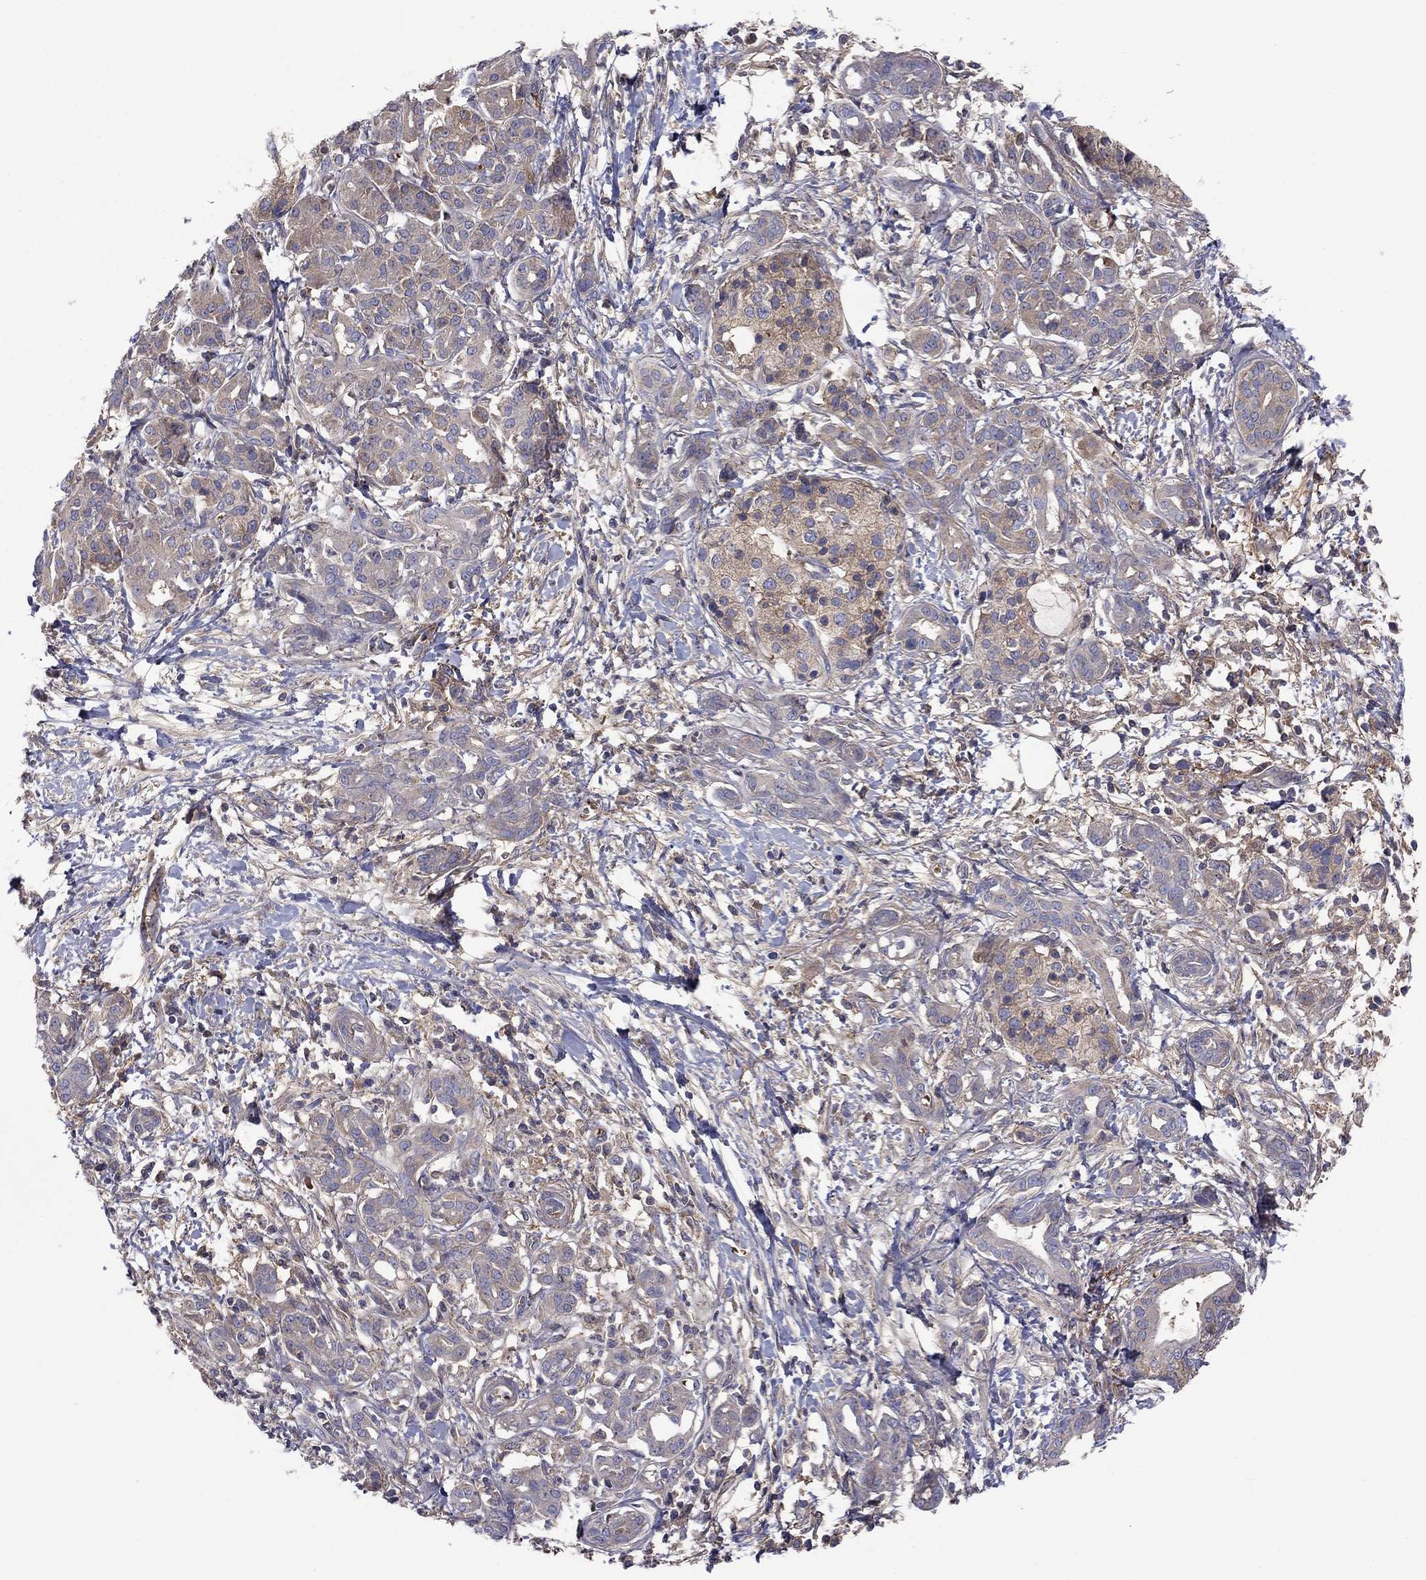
{"staining": {"intensity": "weak", "quantity": "25%-75%", "location": "cytoplasmic/membranous"}, "tissue": "pancreatic cancer", "cell_type": "Tumor cells", "image_type": "cancer", "snomed": [{"axis": "morphology", "description": "Adenocarcinoma, NOS"}, {"axis": "topography", "description": "Pancreas"}], "caption": "Pancreatic cancer (adenocarcinoma) tissue demonstrates weak cytoplasmic/membranous positivity in approximately 25%-75% of tumor cells, visualized by immunohistochemistry.", "gene": "RNF123", "patient": {"sex": "male", "age": 72}}